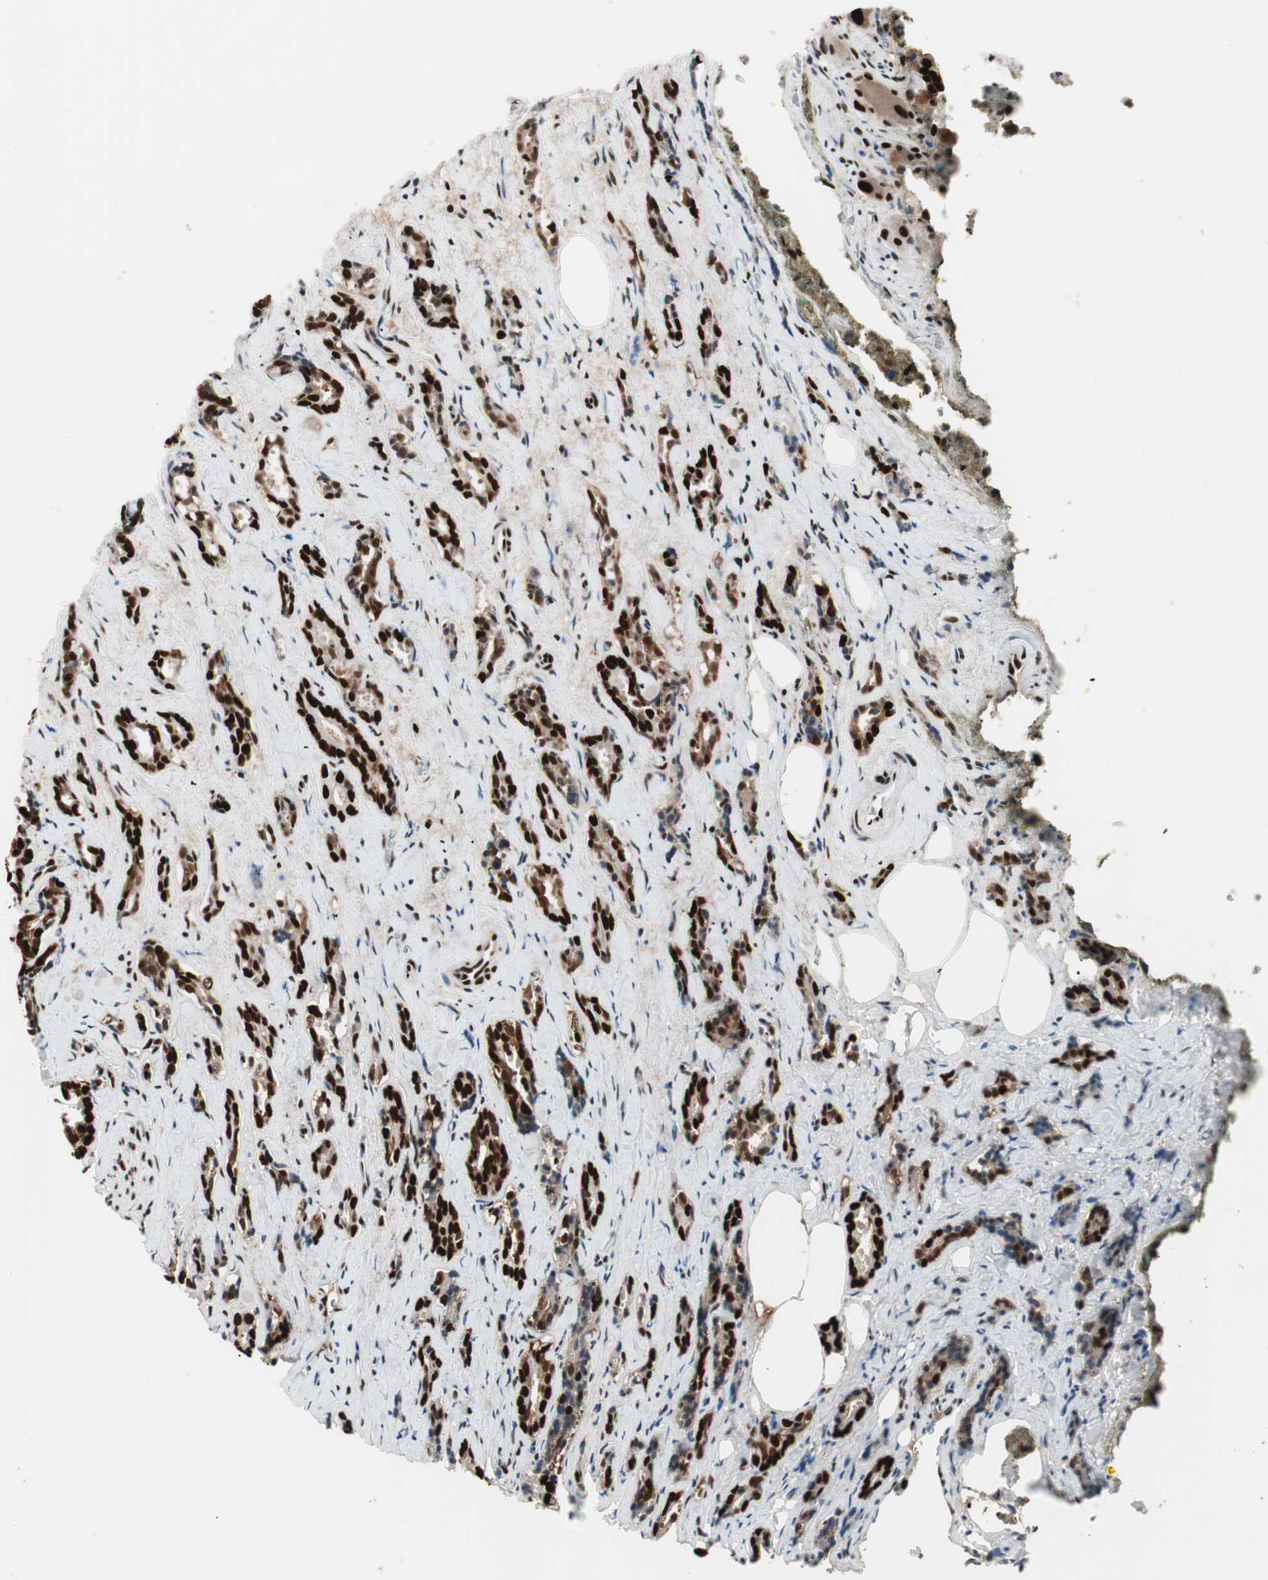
{"staining": {"intensity": "strong", "quantity": ">75%", "location": "cytoplasmic/membranous,nuclear"}, "tissue": "prostate cancer", "cell_type": "Tumor cells", "image_type": "cancer", "snomed": [{"axis": "morphology", "description": "Adenocarcinoma, High grade"}, {"axis": "topography", "description": "Prostate"}], "caption": "Immunohistochemical staining of adenocarcinoma (high-grade) (prostate) reveals high levels of strong cytoplasmic/membranous and nuclear expression in approximately >75% of tumor cells.", "gene": "PSME3", "patient": {"sex": "male", "age": 67}}